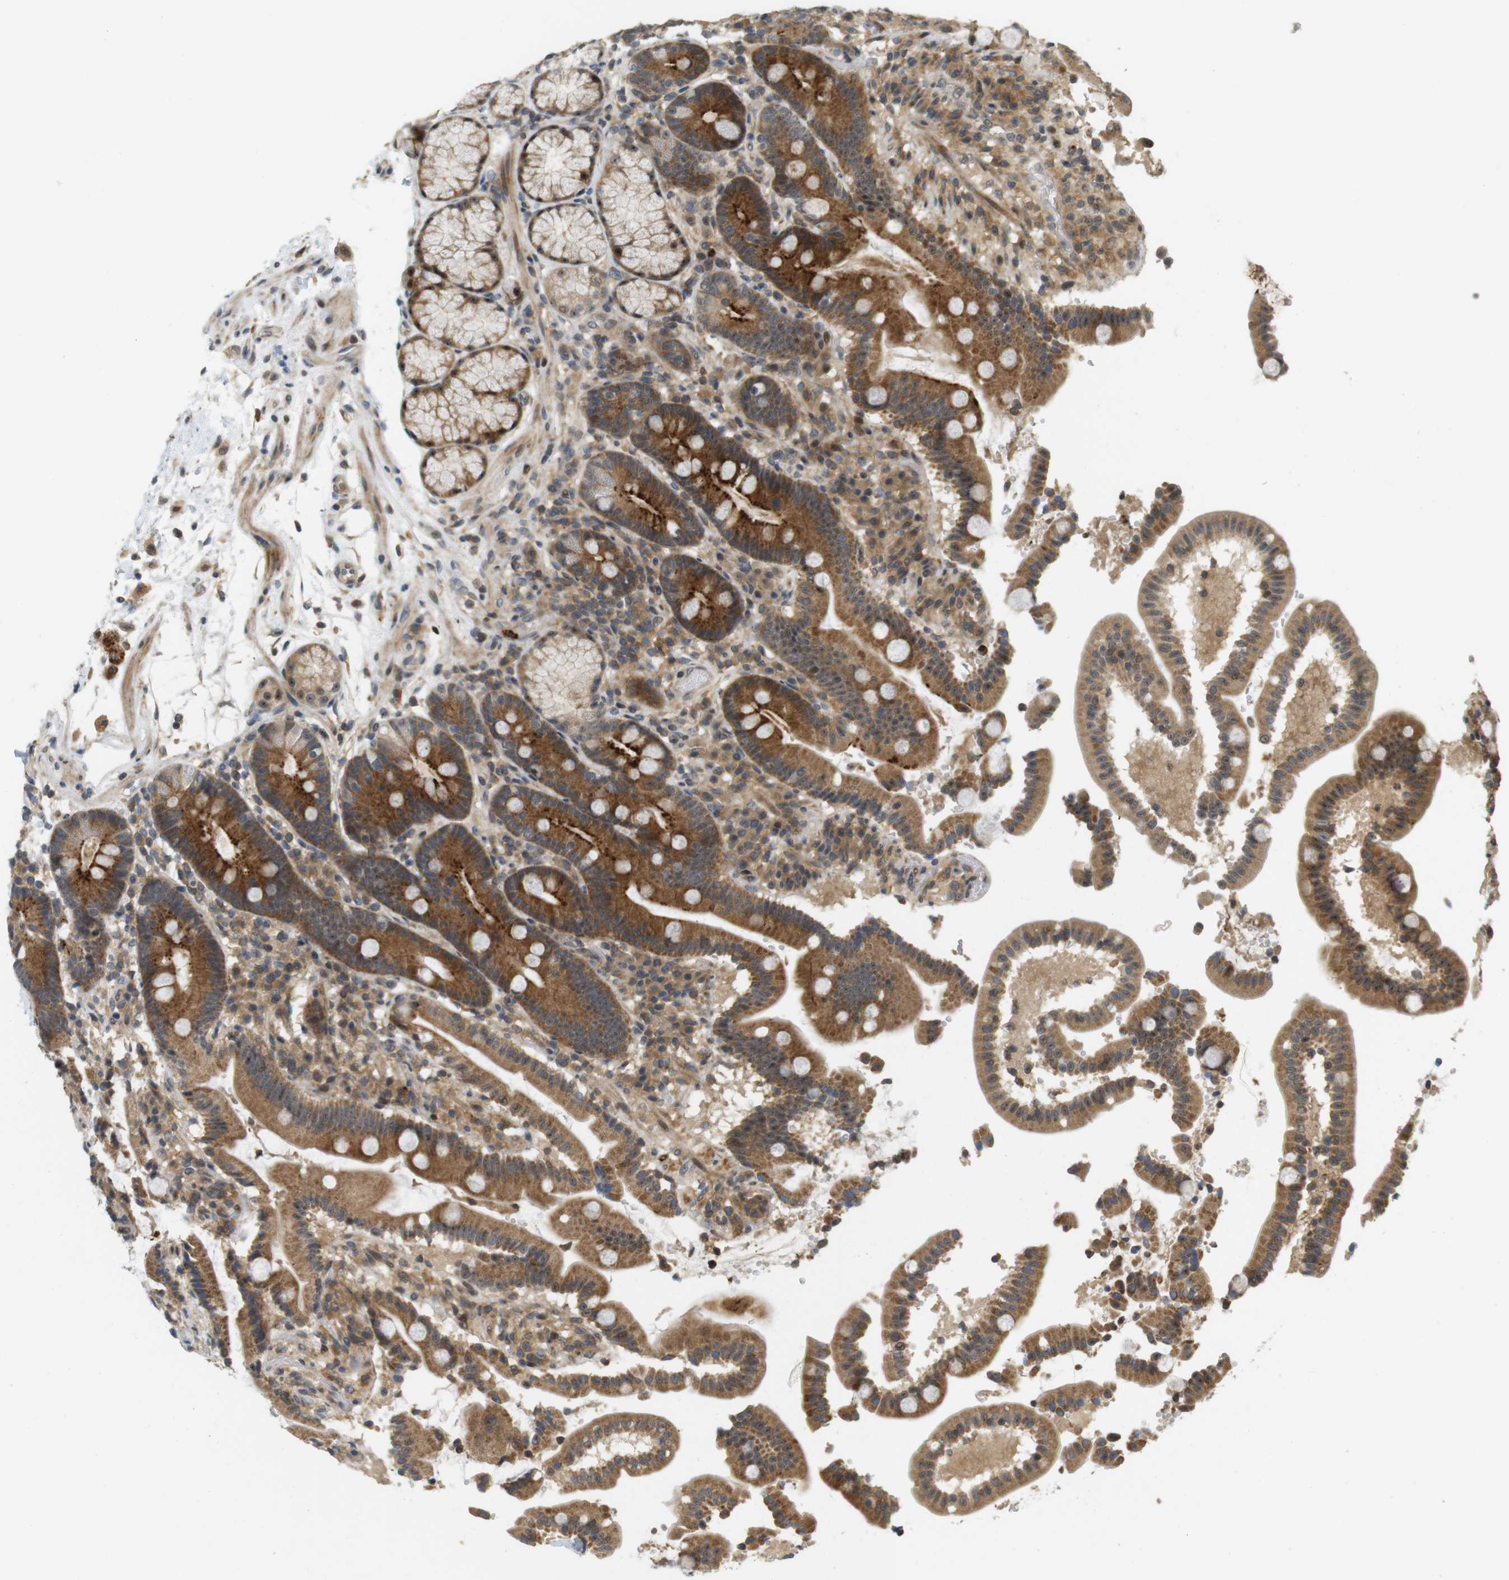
{"staining": {"intensity": "strong", "quantity": ">75%", "location": "cytoplasmic/membranous,nuclear"}, "tissue": "duodenum", "cell_type": "Glandular cells", "image_type": "normal", "snomed": [{"axis": "morphology", "description": "Normal tissue, NOS"}, {"axis": "topography", "description": "Small intestine, NOS"}], "caption": "A high-resolution image shows IHC staining of benign duodenum, which reveals strong cytoplasmic/membranous,nuclear expression in about >75% of glandular cells.", "gene": "TMX3", "patient": {"sex": "female", "age": 71}}